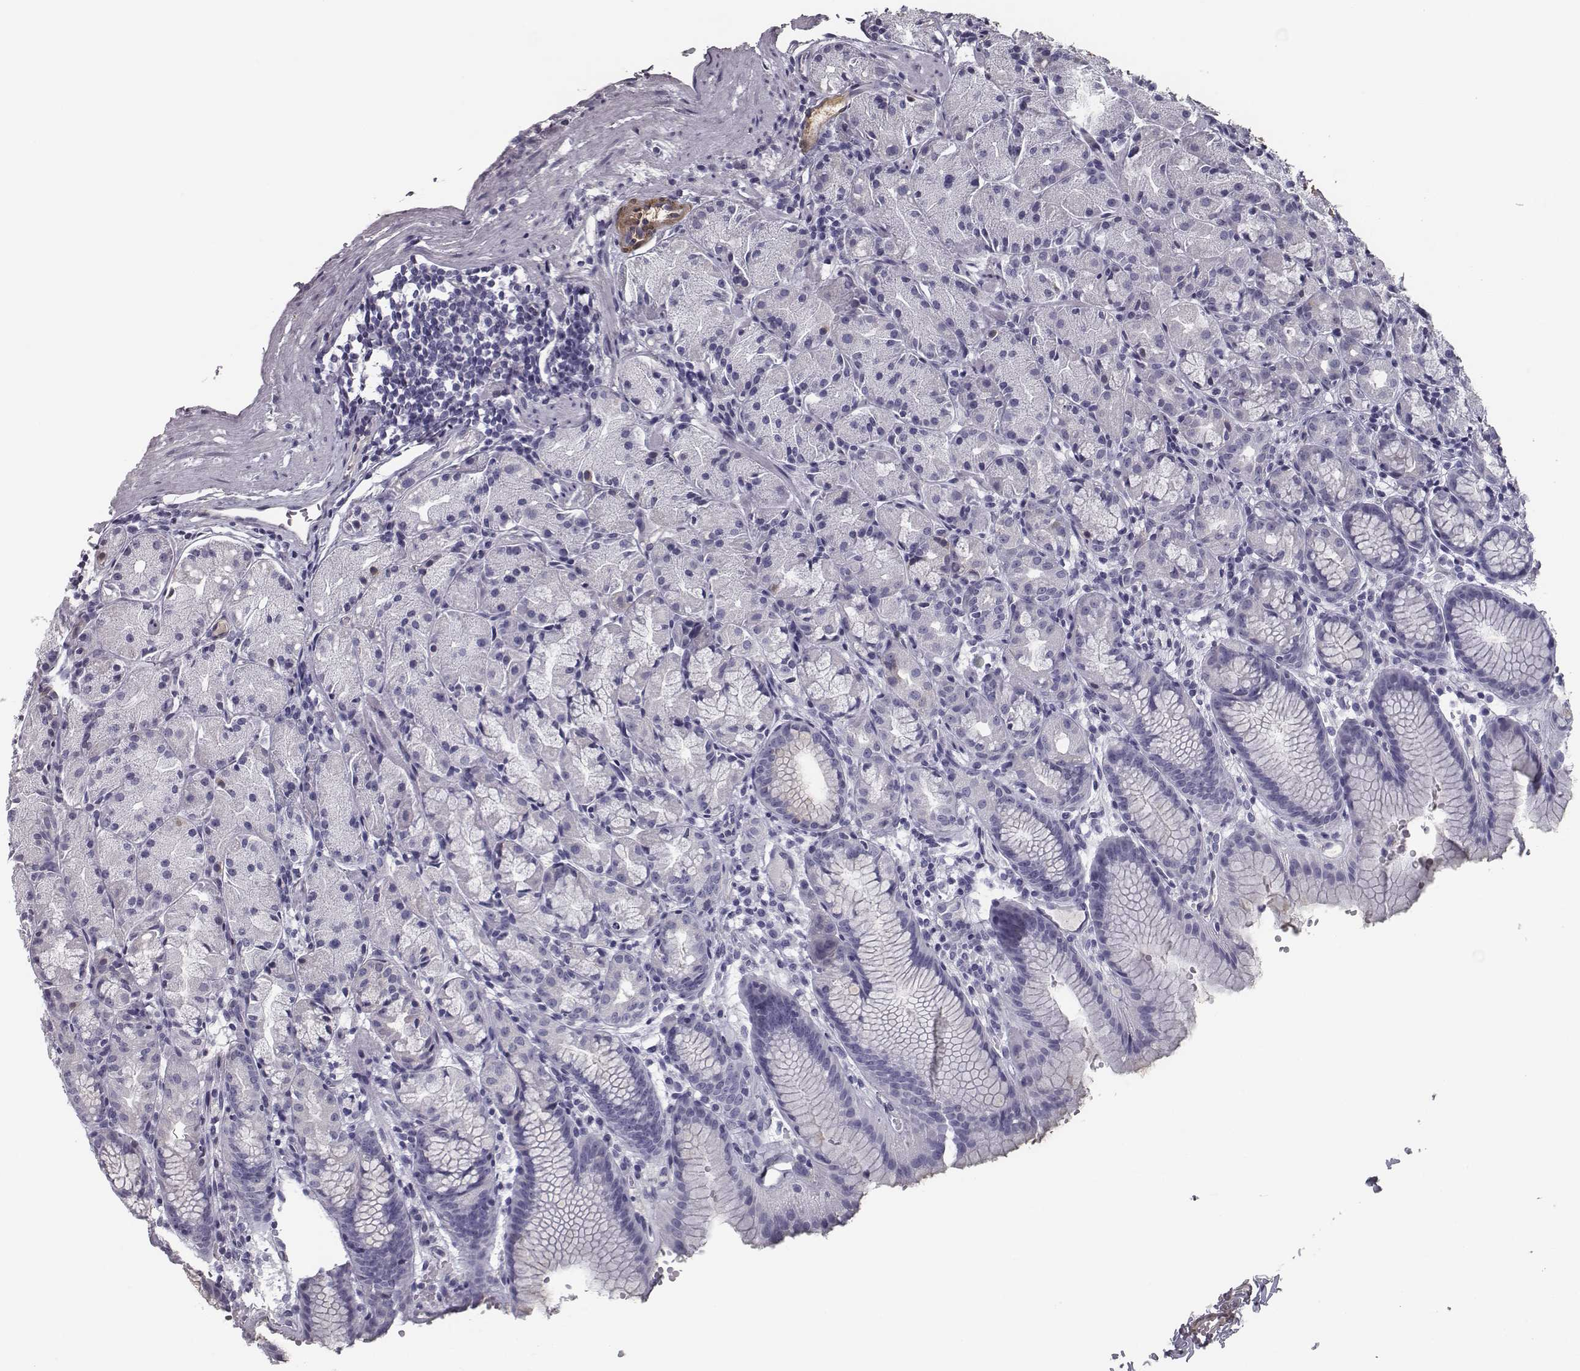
{"staining": {"intensity": "negative", "quantity": "none", "location": "none"}, "tissue": "stomach", "cell_type": "Glandular cells", "image_type": "normal", "snomed": [{"axis": "morphology", "description": "Normal tissue, NOS"}, {"axis": "topography", "description": "Stomach, upper"}], "caption": "Immunohistochemical staining of unremarkable stomach reveals no significant positivity in glandular cells.", "gene": "ISYNA1", "patient": {"sex": "male", "age": 47}}